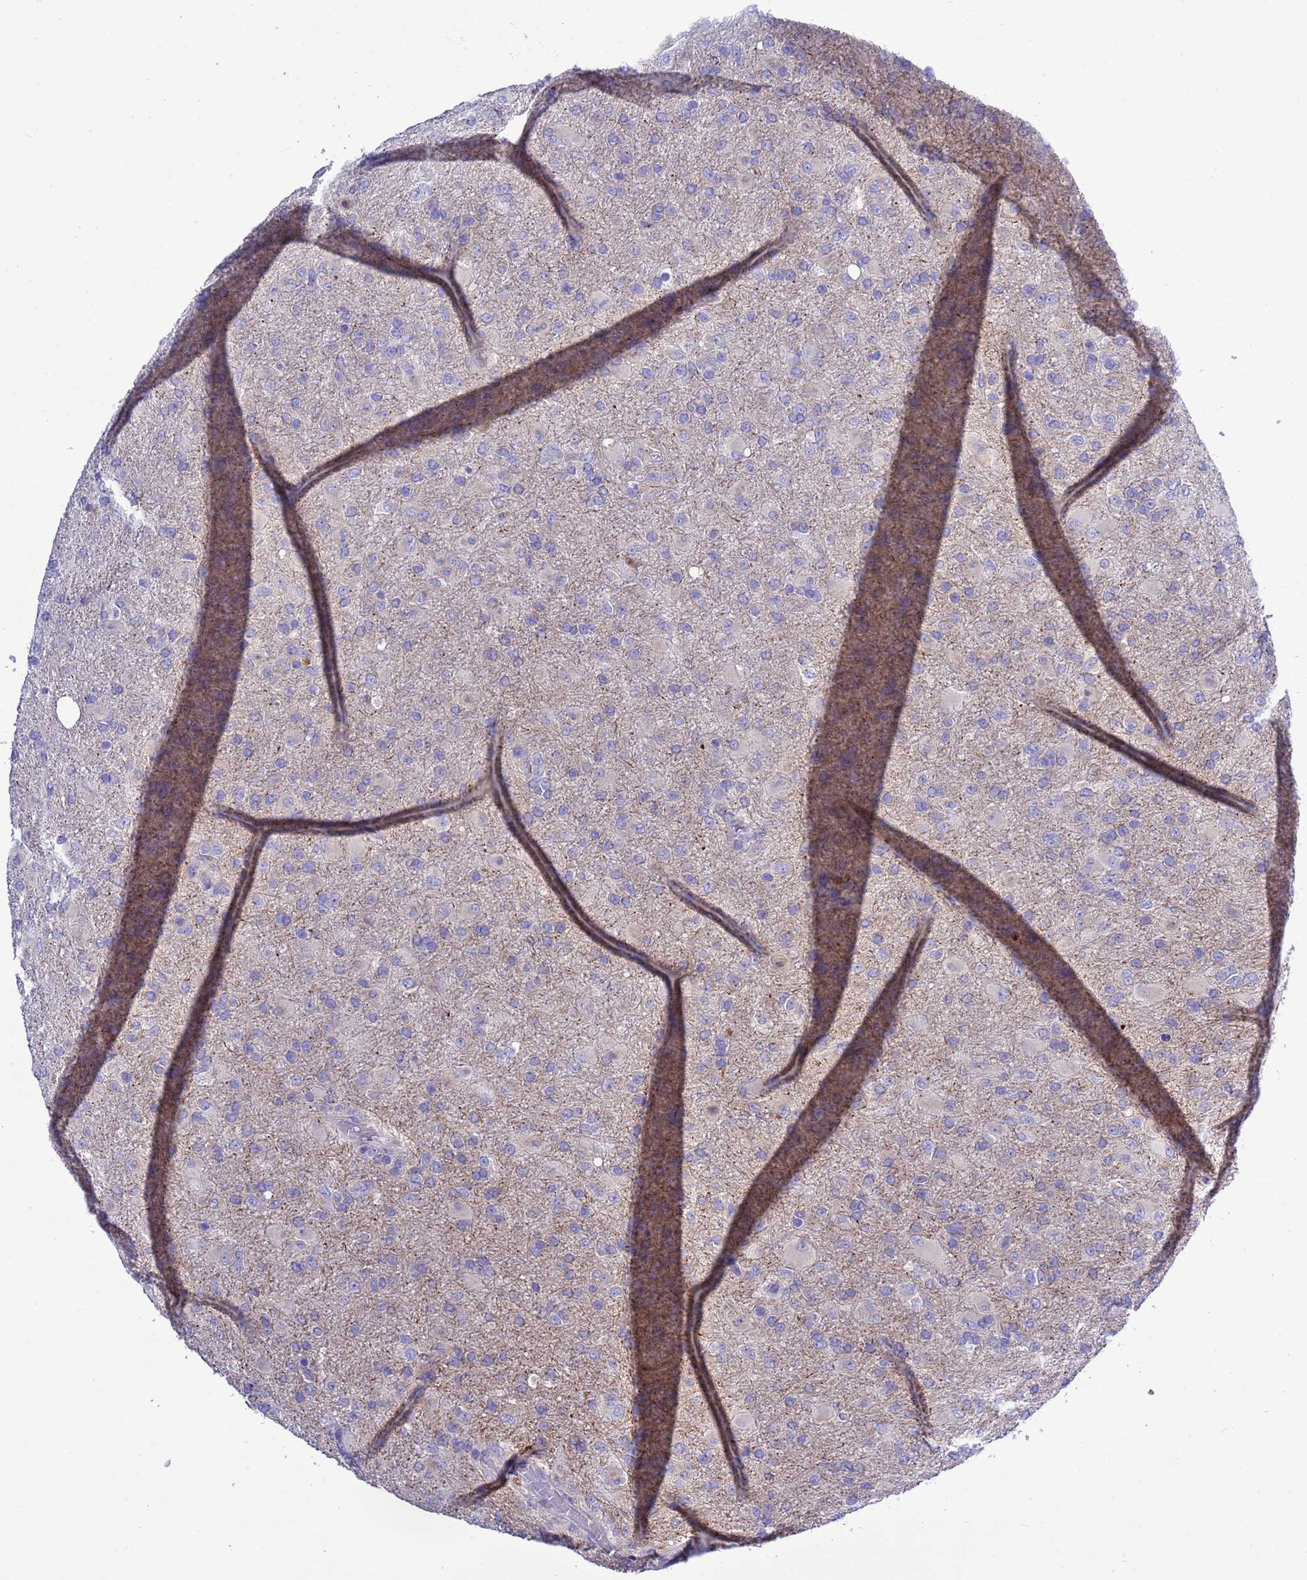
{"staining": {"intensity": "negative", "quantity": "none", "location": "none"}, "tissue": "glioma", "cell_type": "Tumor cells", "image_type": "cancer", "snomed": [{"axis": "morphology", "description": "Glioma, malignant, Low grade"}, {"axis": "topography", "description": "Brain"}], "caption": "DAB (3,3'-diaminobenzidine) immunohistochemical staining of glioma shows no significant staining in tumor cells.", "gene": "KICS2", "patient": {"sex": "male", "age": 65}}